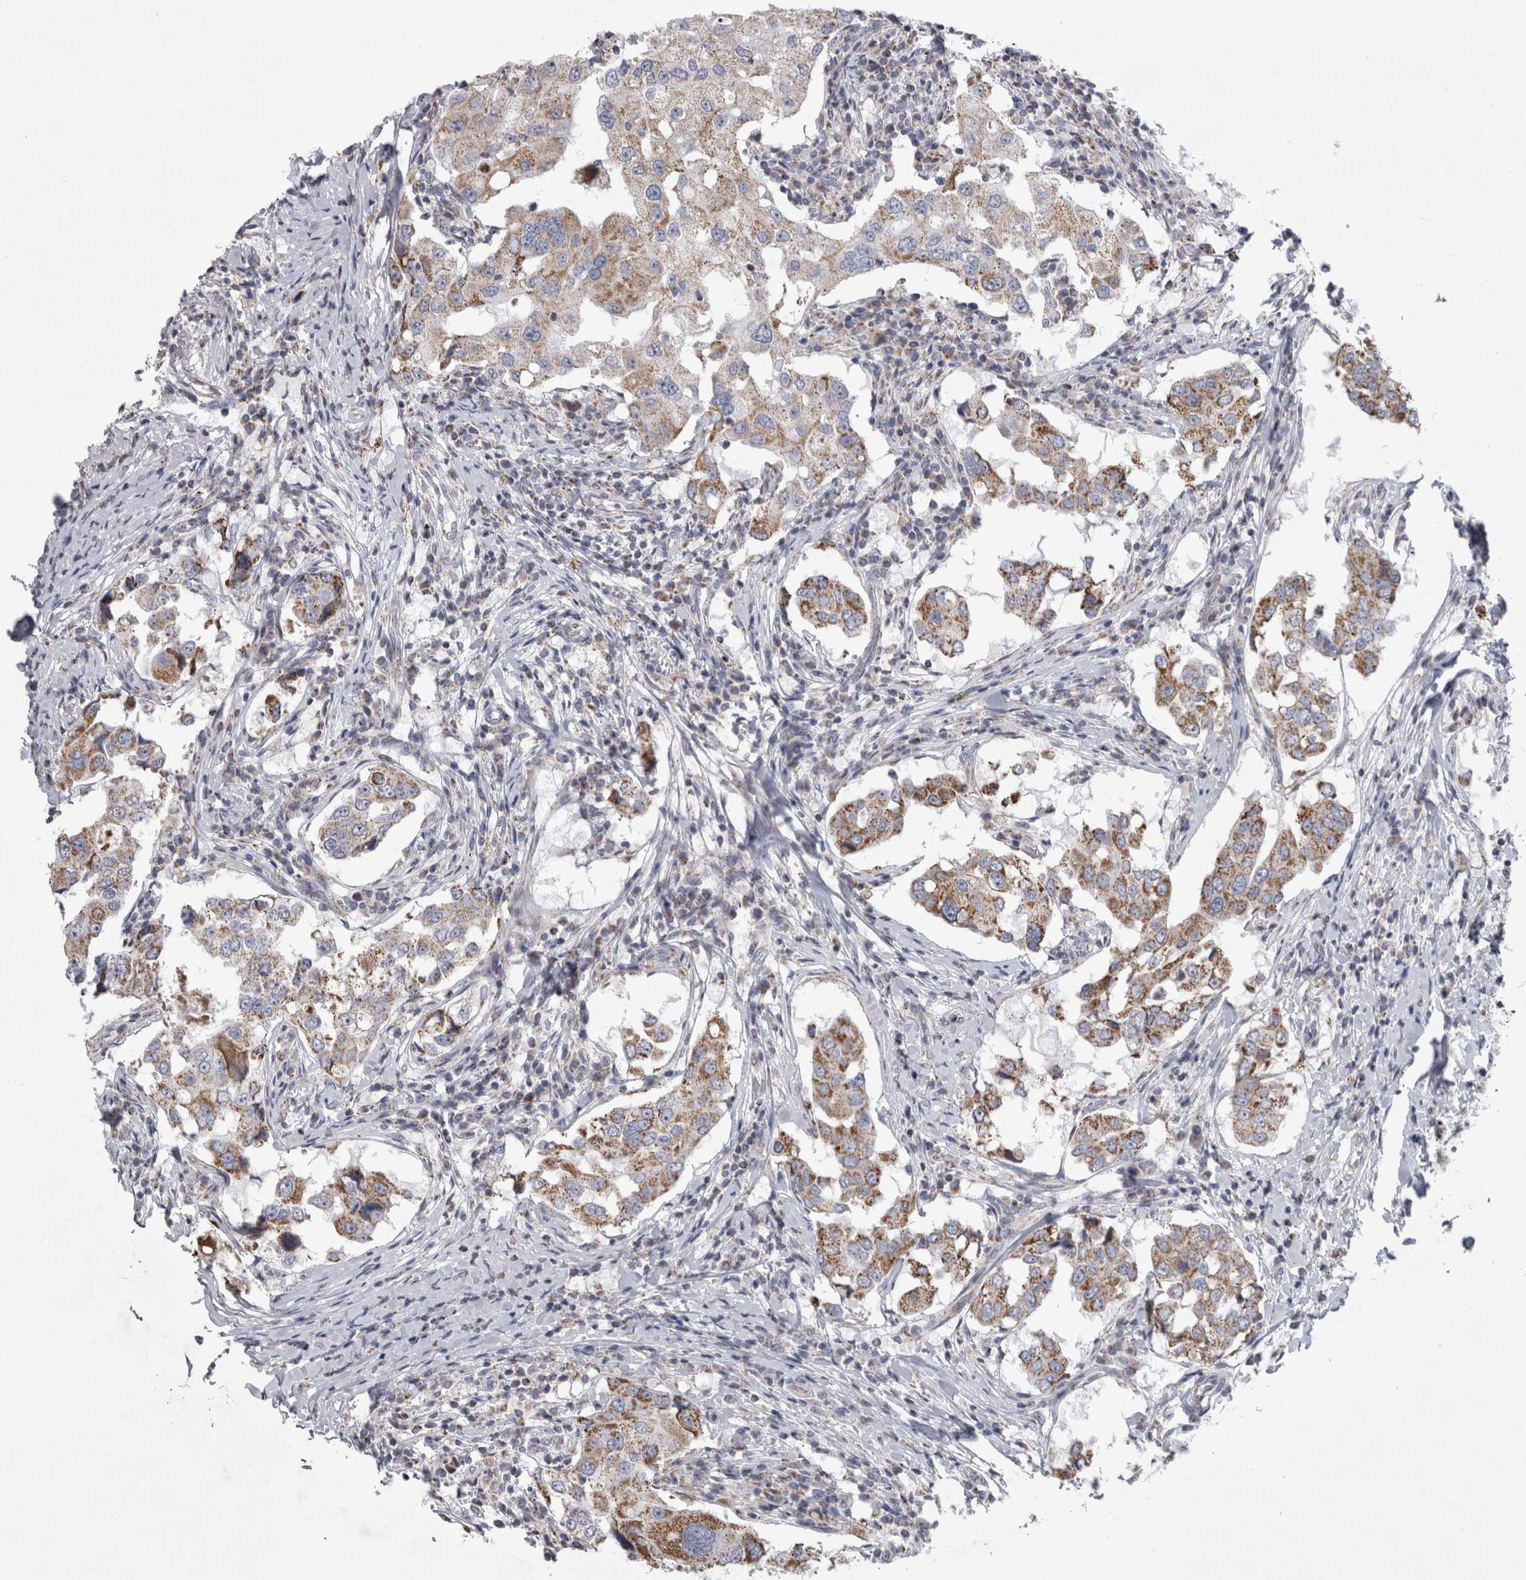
{"staining": {"intensity": "moderate", "quantity": ">75%", "location": "cytoplasmic/membranous"}, "tissue": "breast cancer", "cell_type": "Tumor cells", "image_type": "cancer", "snomed": [{"axis": "morphology", "description": "Duct carcinoma"}, {"axis": "topography", "description": "Breast"}], "caption": "Immunohistochemical staining of human breast infiltrating ductal carcinoma displays medium levels of moderate cytoplasmic/membranous protein positivity in about >75% of tumor cells. Nuclei are stained in blue.", "gene": "HDHD3", "patient": {"sex": "female", "age": 27}}